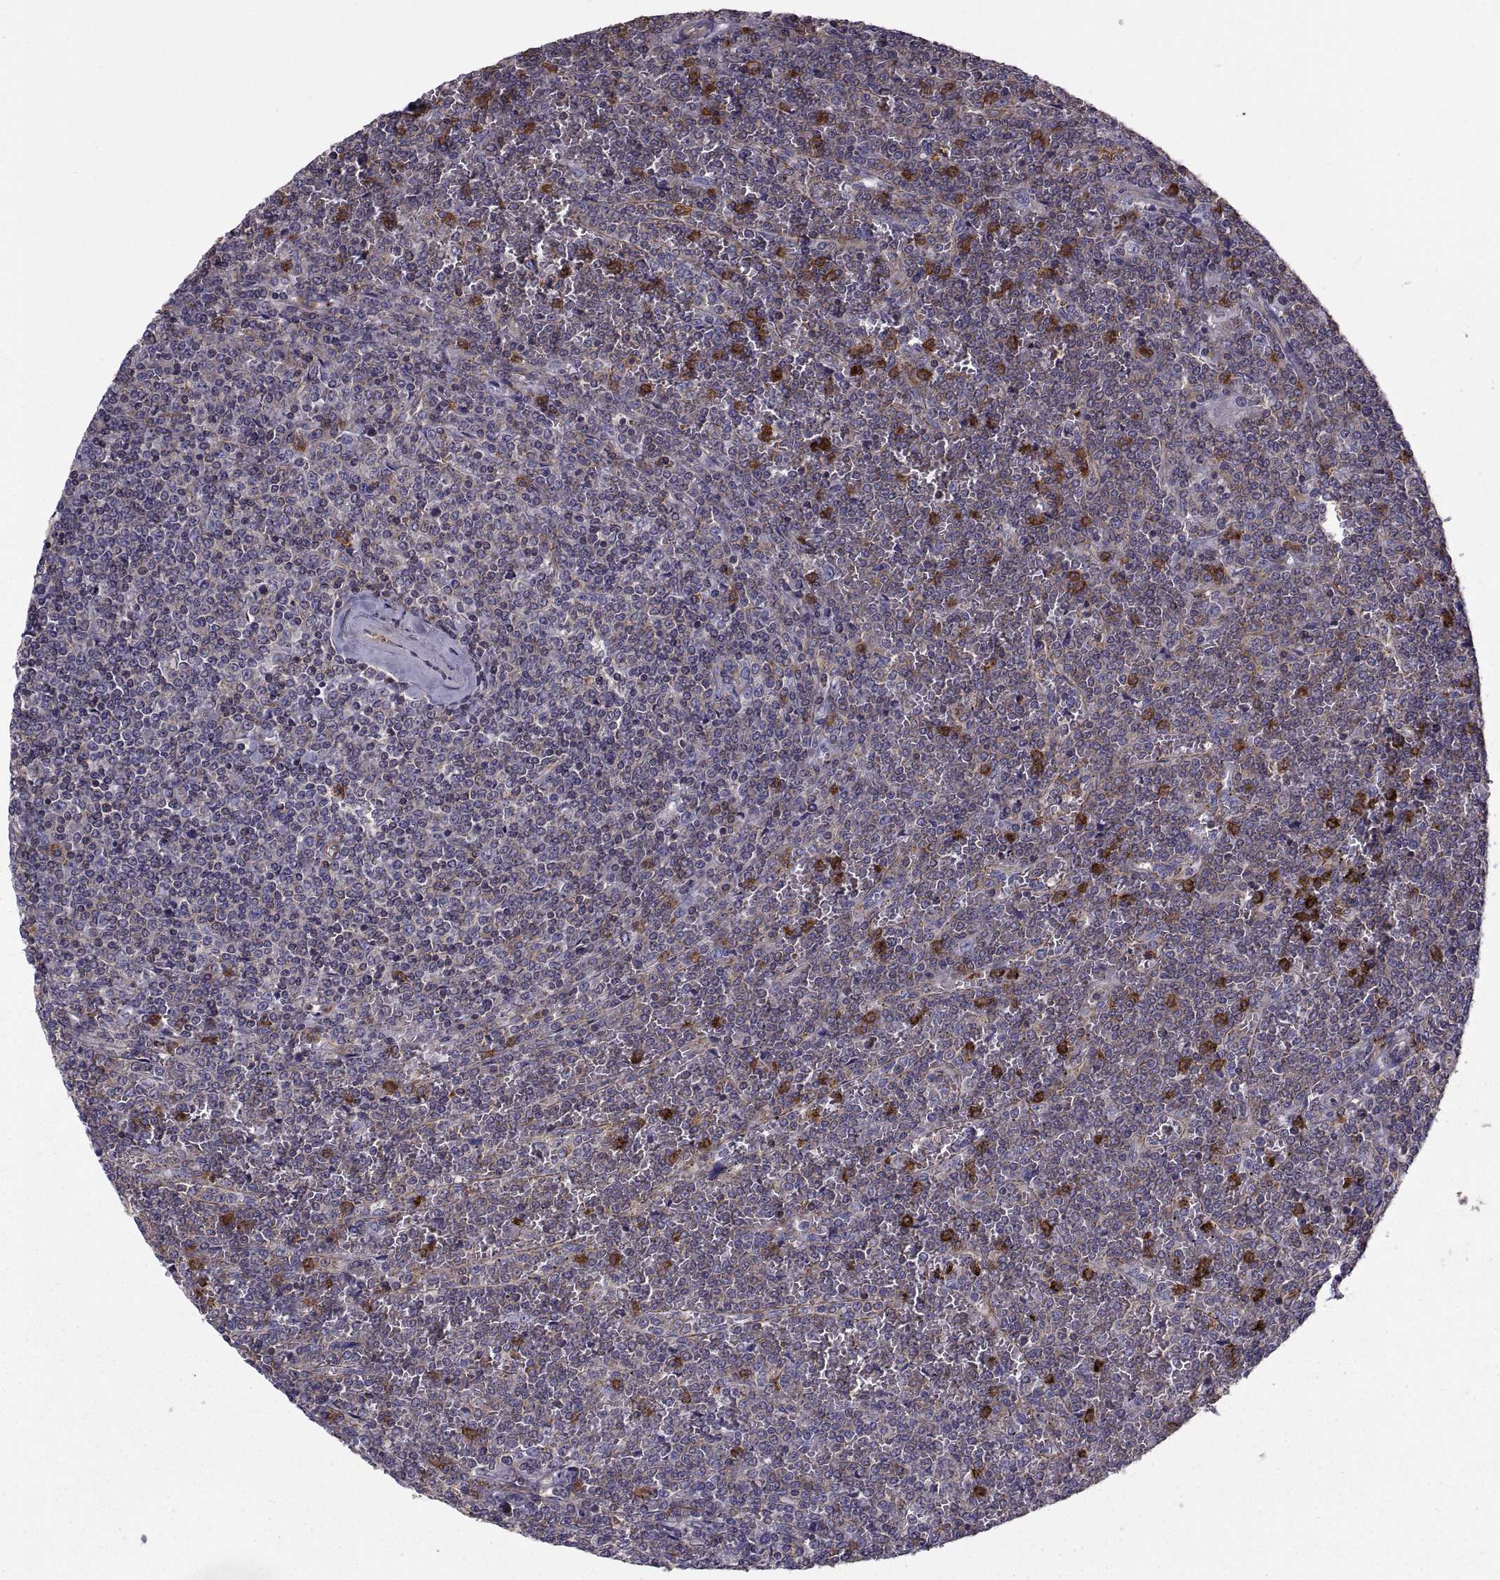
{"staining": {"intensity": "negative", "quantity": "none", "location": "none"}, "tissue": "lymphoma", "cell_type": "Tumor cells", "image_type": "cancer", "snomed": [{"axis": "morphology", "description": "Malignant lymphoma, non-Hodgkin's type, Low grade"}, {"axis": "topography", "description": "Spleen"}], "caption": "This is an immunohistochemistry micrograph of human malignant lymphoma, non-Hodgkin's type (low-grade). There is no positivity in tumor cells.", "gene": "MYH9", "patient": {"sex": "female", "age": 19}}